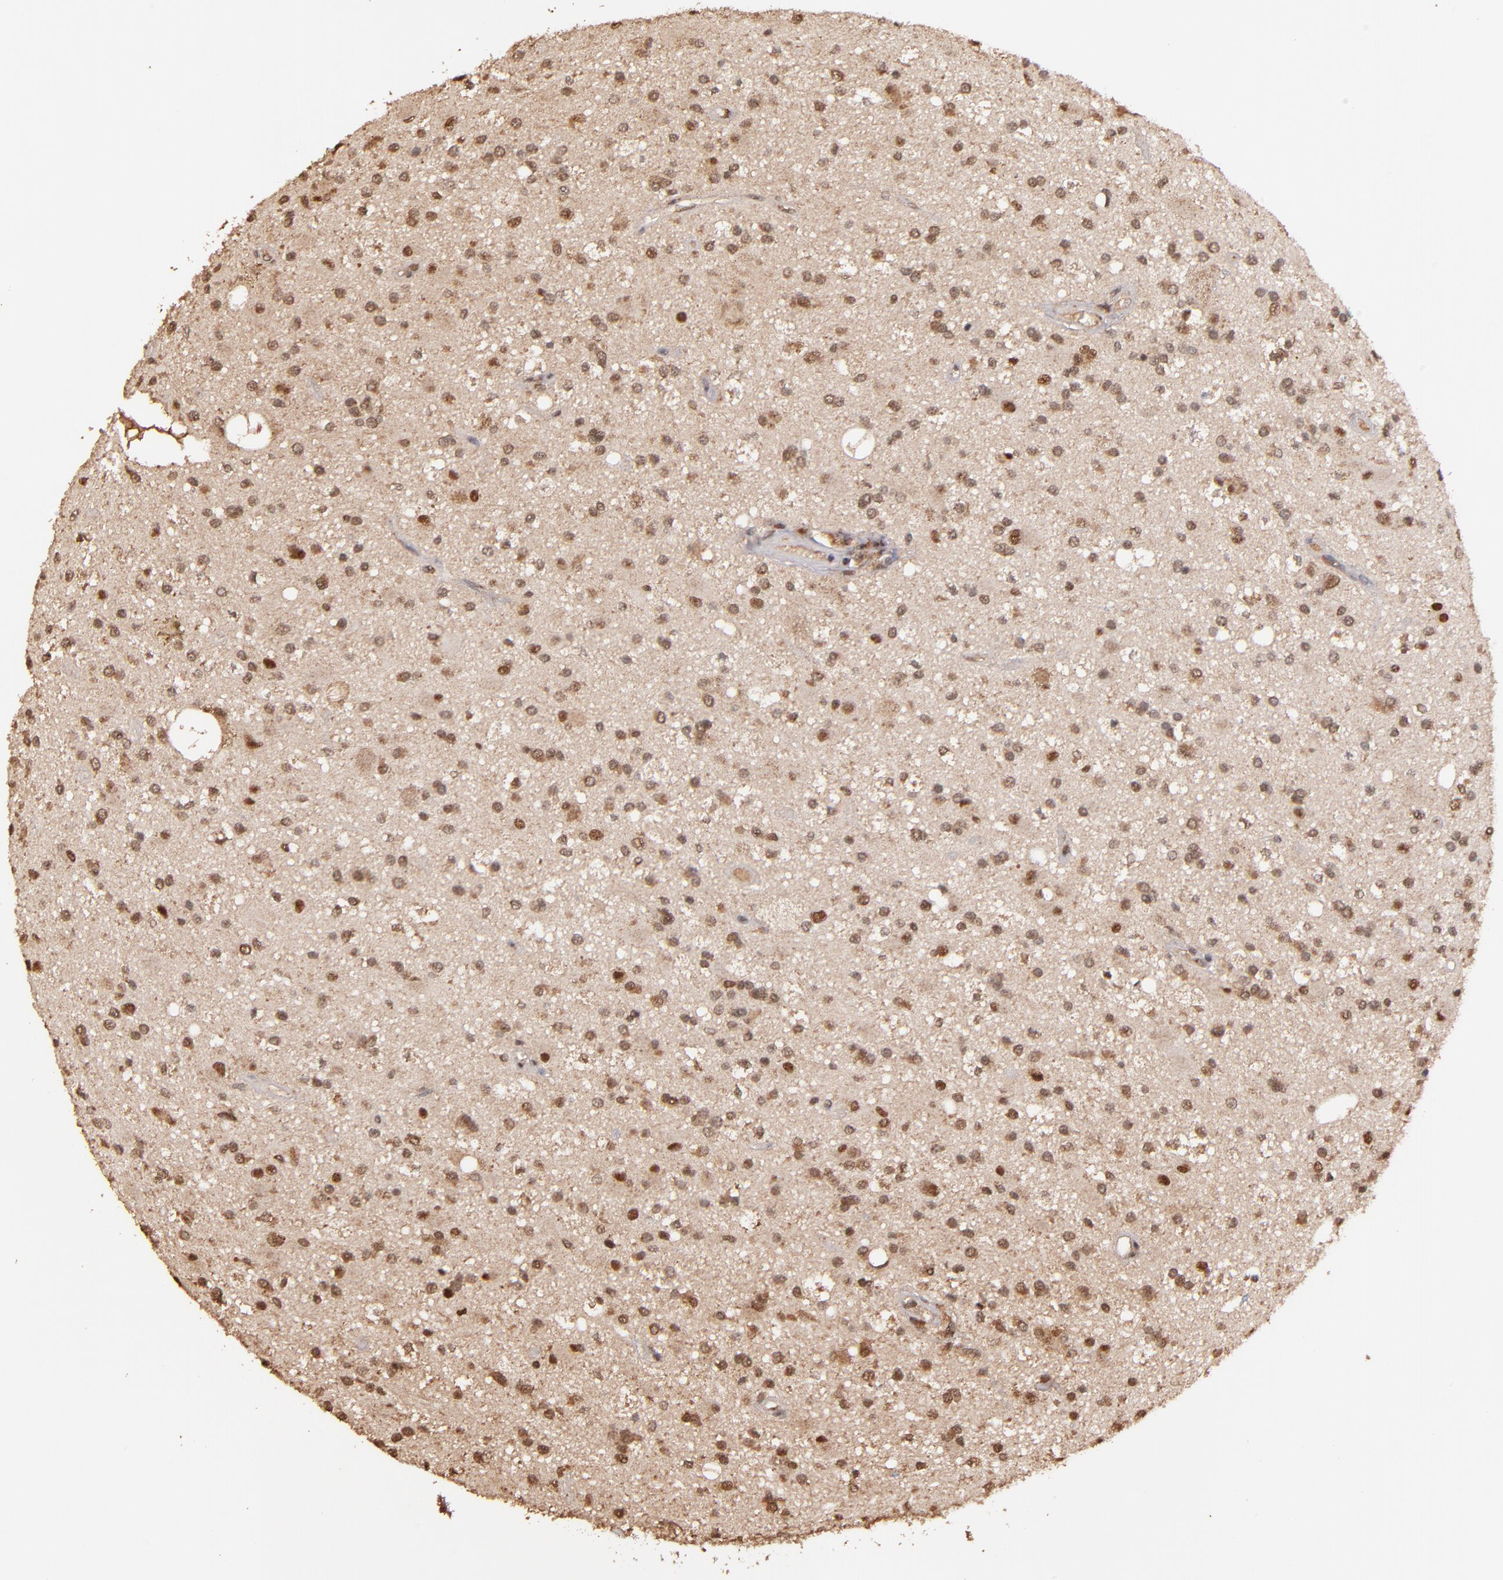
{"staining": {"intensity": "moderate", "quantity": ">75%", "location": "nuclear"}, "tissue": "glioma", "cell_type": "Tumor cells", "image_type": "cancer", "snomed": [{"axis": "morphology", "description": "Glioma, malignant, Low grade"}, {"axis": "topography", "description": "Brain"}], "caption": "Brown immunohistochemical staining in human low-grade glioma (malignant) exhibits moderate nuclear positivity in about >75% of tumor cells.", "gene": "EAPP", "patient": {"sex": "male", "age": 58}}